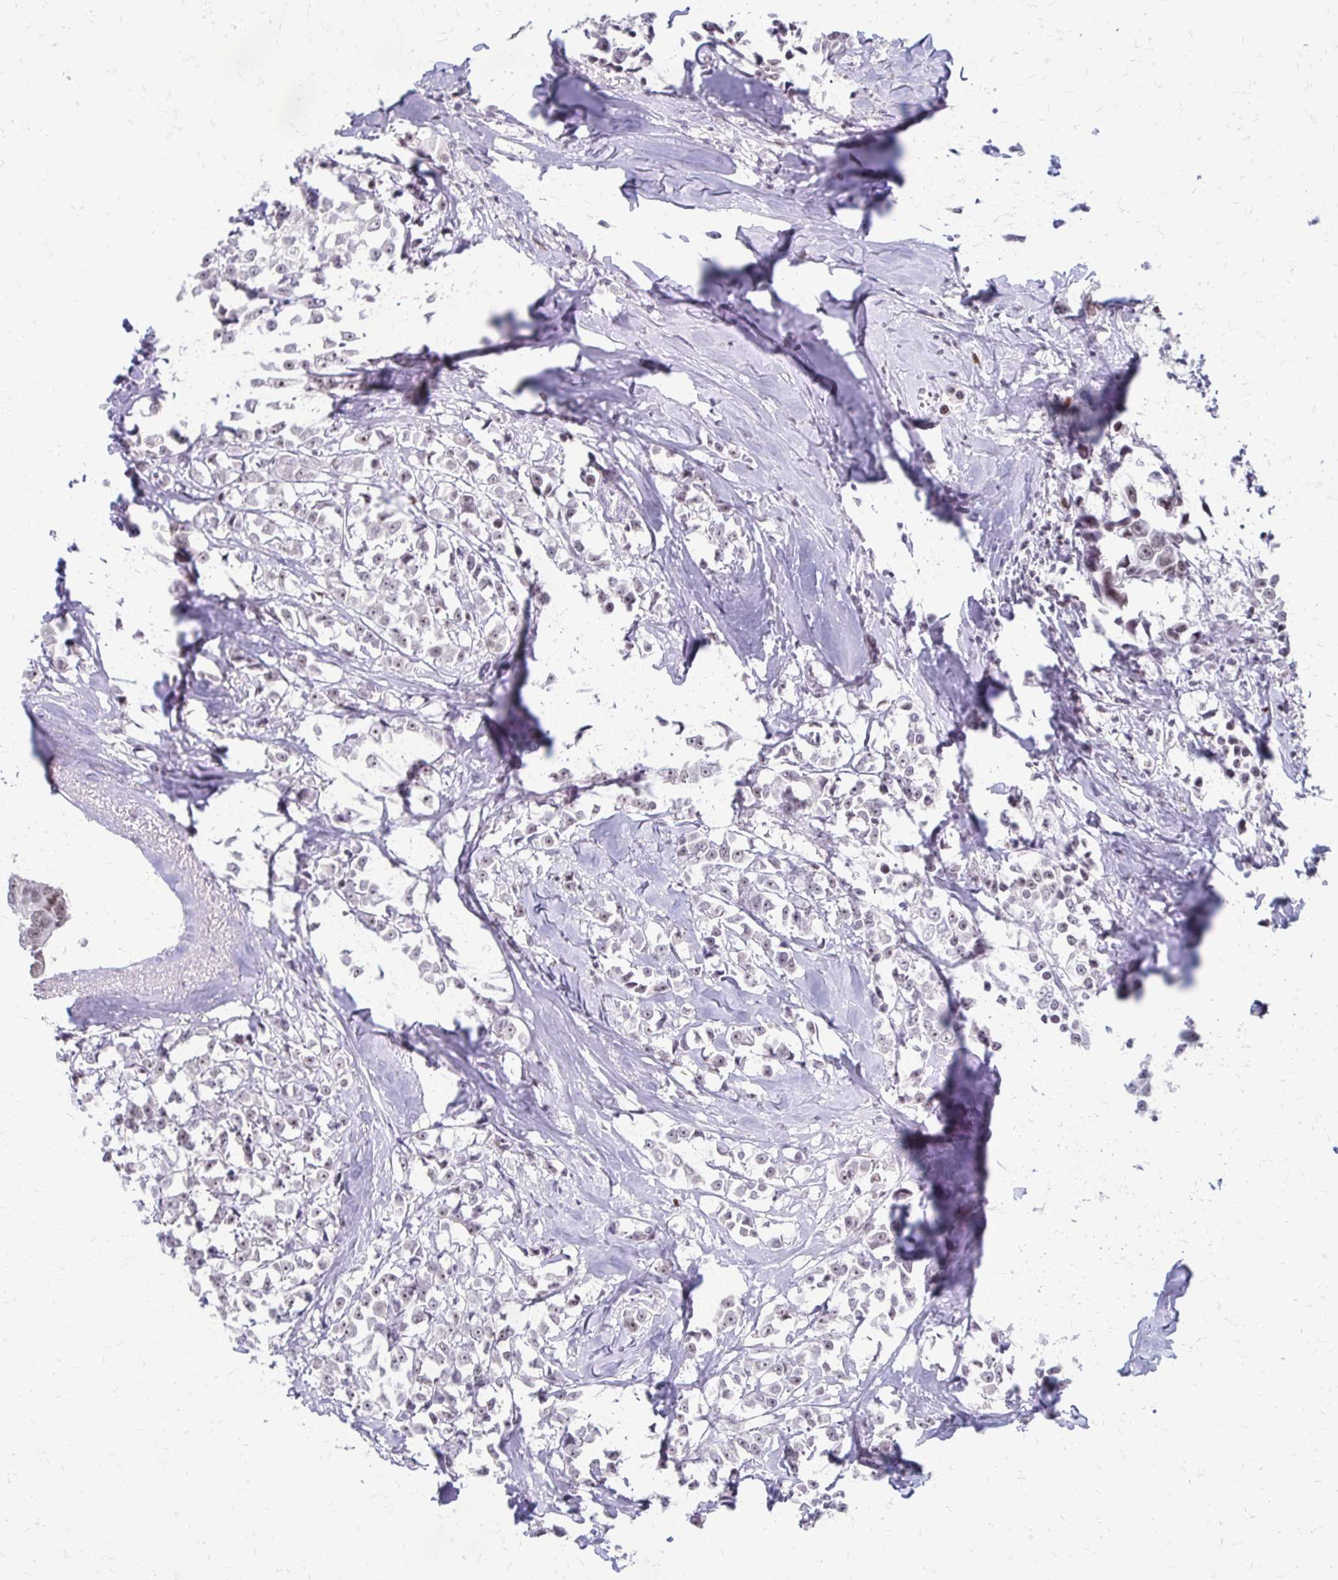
{"staining": {"intensity": "moderate", "quantity": "25%-75%", "location": "nuclear"}, "tissue": "breast cancer", "cell_type": "Tumor cells", "image_type": "cancer", "snomed": [{"axis": "morphology", "description": "Duct carcinoma"}, {"axis": "topography", "description": "Breast"}], "caption": "About 25%-75% of tumor cells in human breast cancer reveal moderate nuclear protein positivity as visualized by brown immunohistochemical staining.", "gene": "EED", "patient": {"sex": "female", "age": 80}}